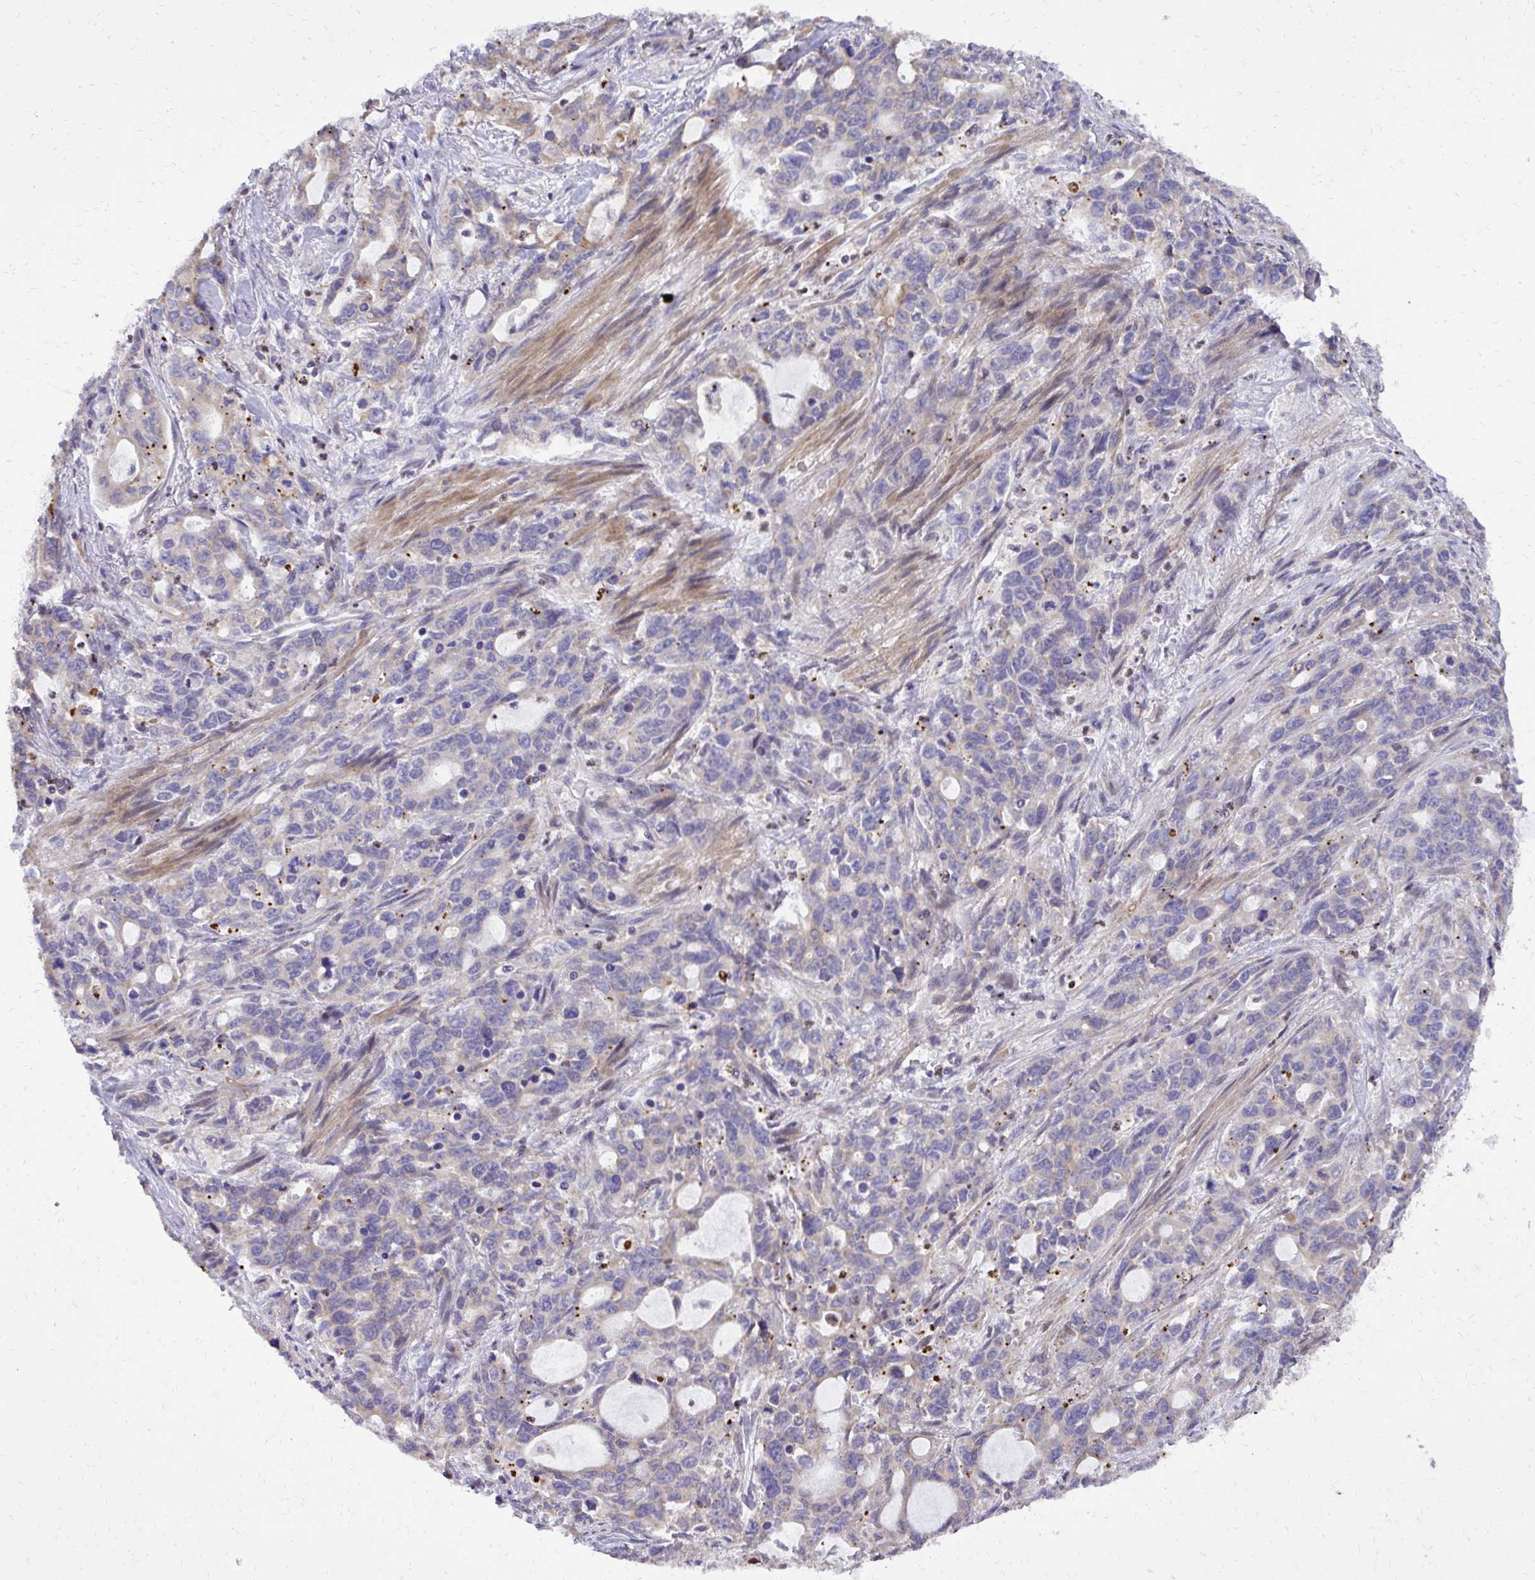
{"staining": {"intensity": "negative", "quantity": "none", "location": "none"}, "tissue": "stomach cancer", "cell_type": "Tumor cells", "image_type": "cancer", "snomed": [{"axis": "morphology", "description": "Adenocarcinoma, NOS"}, {"axis": "topography", "description": "Stomach, upper"}], "caption": "Tumor cells are negative for brown protein staining in adenocarcinoma (stomach).", "gene": "ABCC3", "patient": {"sex": "male", "age": 85}}